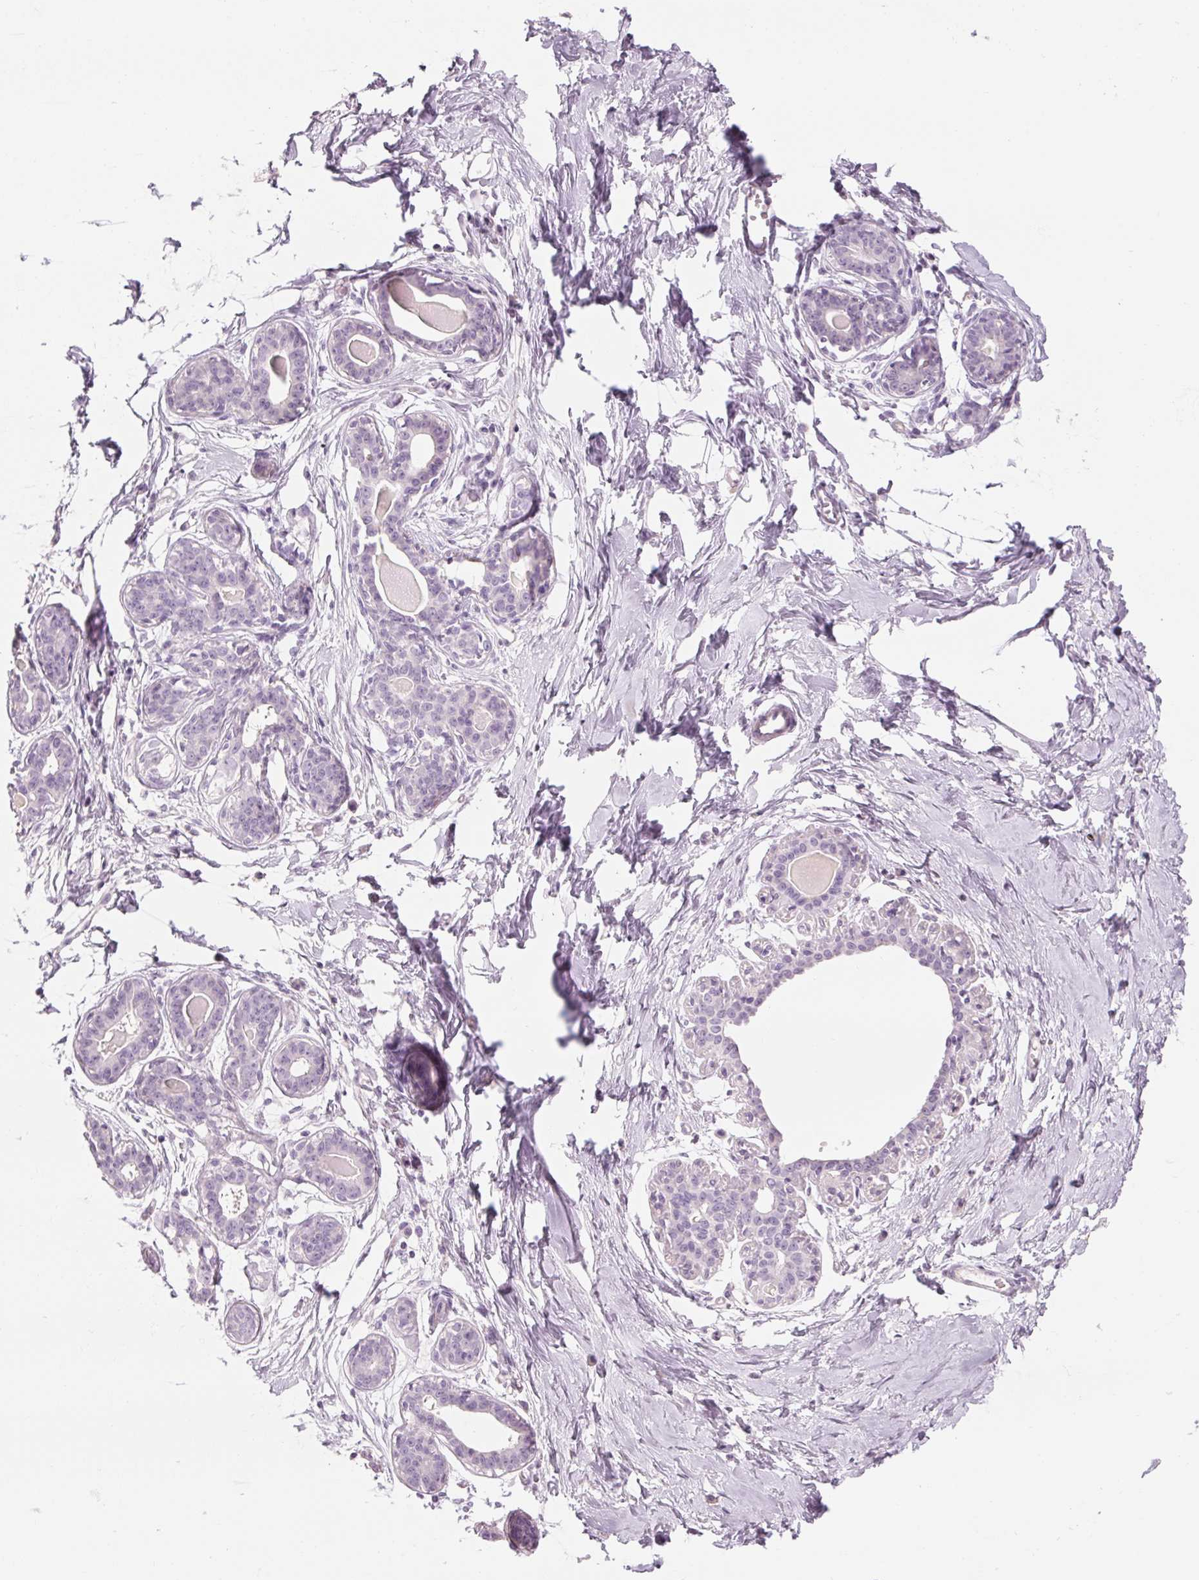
{"staining": {"intensity": "negative", "quantity": "none", "location": "none"}, "tissue": "breast", "cell_type": "Adipocytes", "image_type": "normal", "snomed": [{"axis": "morphology", "description": "Normal tissue, NOS"}, {"axis": "topography", "description": "Breast"}], "caption": "Adipocytes are negative for protein expression in unremarkable human breast. Nuclei are stained in blue.", "gene": "RPTN", "patient": {"sex": "female", "age": 45}}